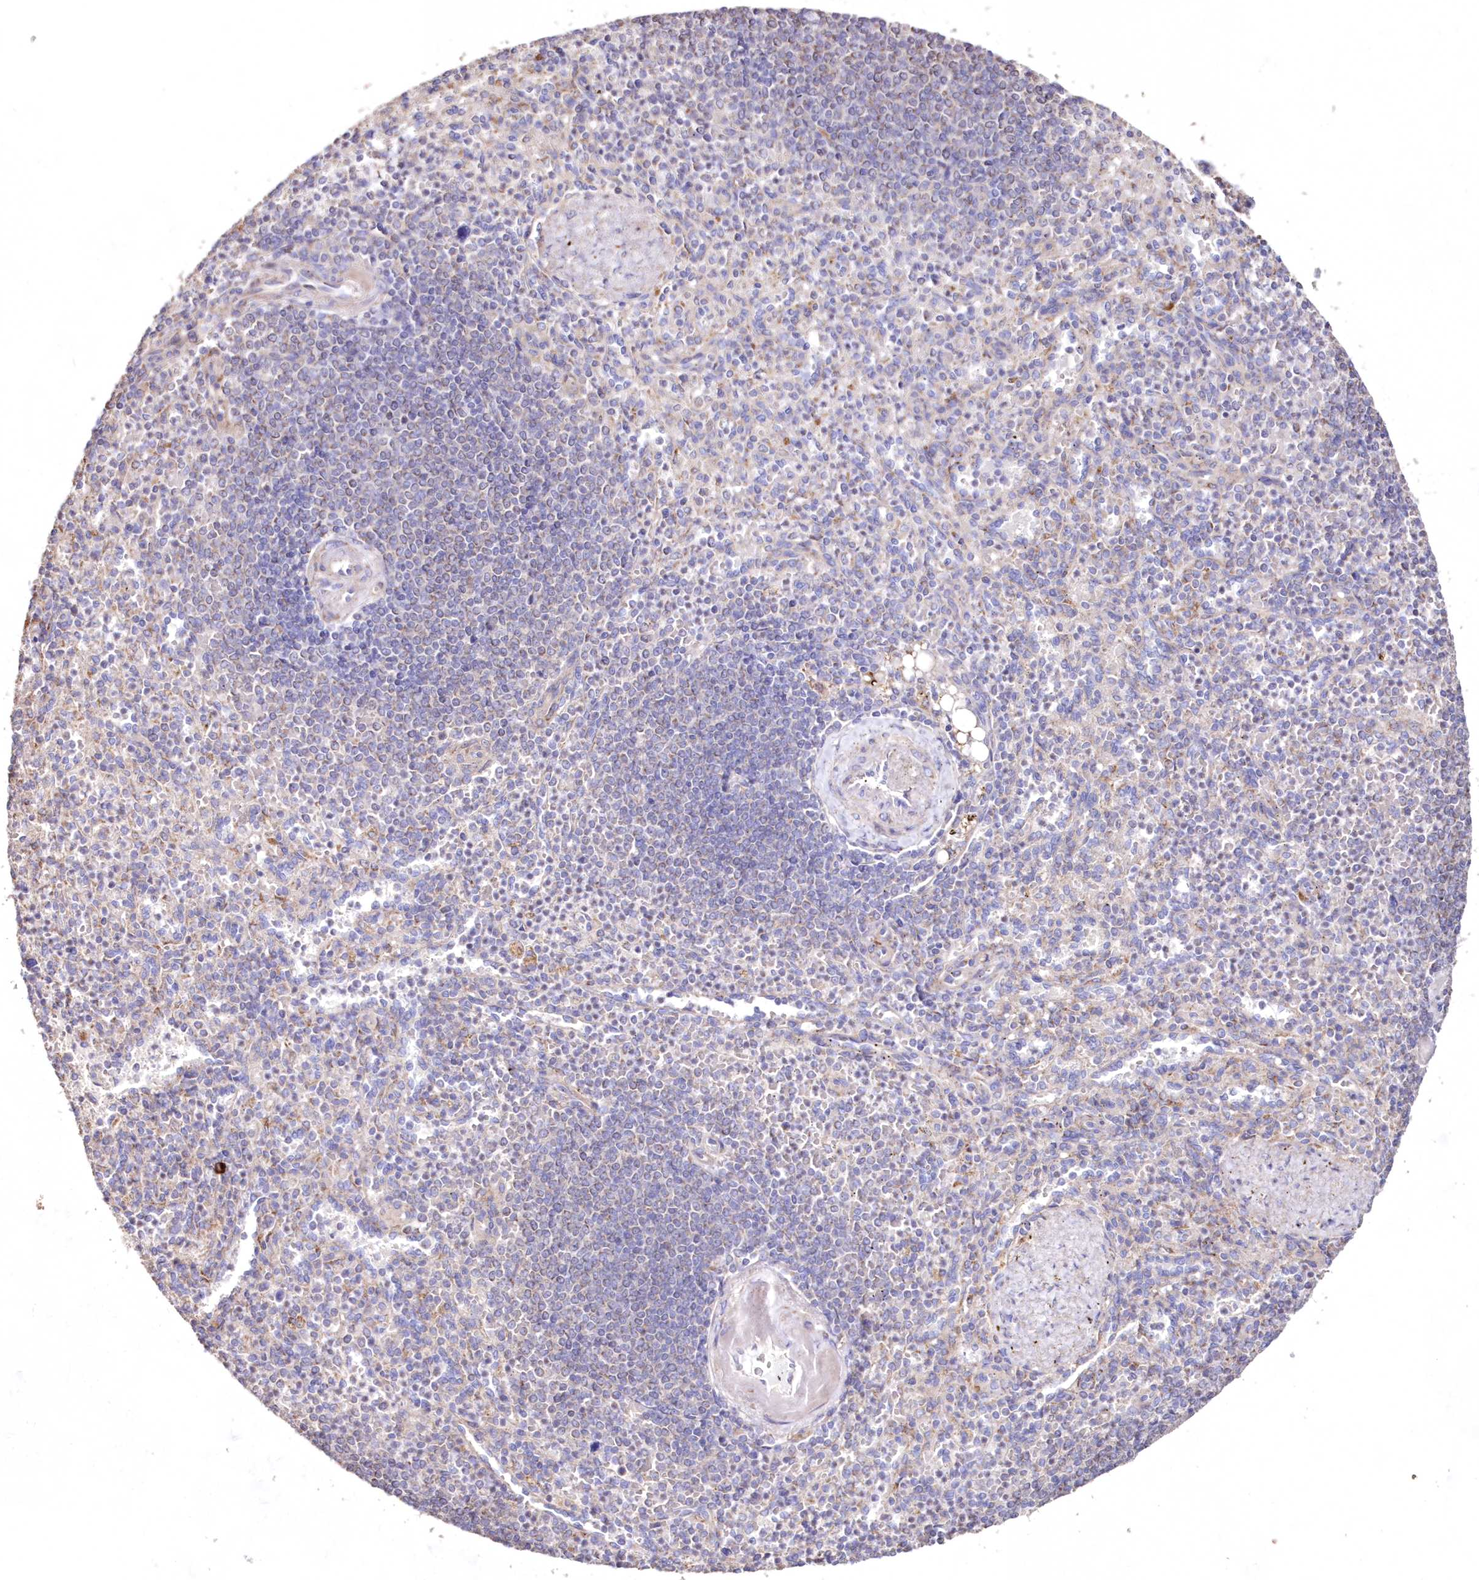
{"staining": {"intensity": "negative", "quantity": "none", "location": "none"}, "tissue": "spleen", "cell_type": "Cells in red pulp", "image_type": "normal", "snomed": [{"axis": "morphology", "description": "Normal tissue, NOS"}, {"axis": "topography", "description": "Spleen"}], "caption": "This photomicrograph is of benign spleen stained with immunohistochemistry to label a protein in brown with the nuclei are counter-stained blue. There is no staining in cells in red pulp. (Stains: DAB (3,3'-diaminobenzidine) immunohistochemistry with hematoxylin counter stain, Microscopy: brightfield microscopy at high magnification).", "gene": "HADHB", "patient": {"sex": "female", "age": 74}}